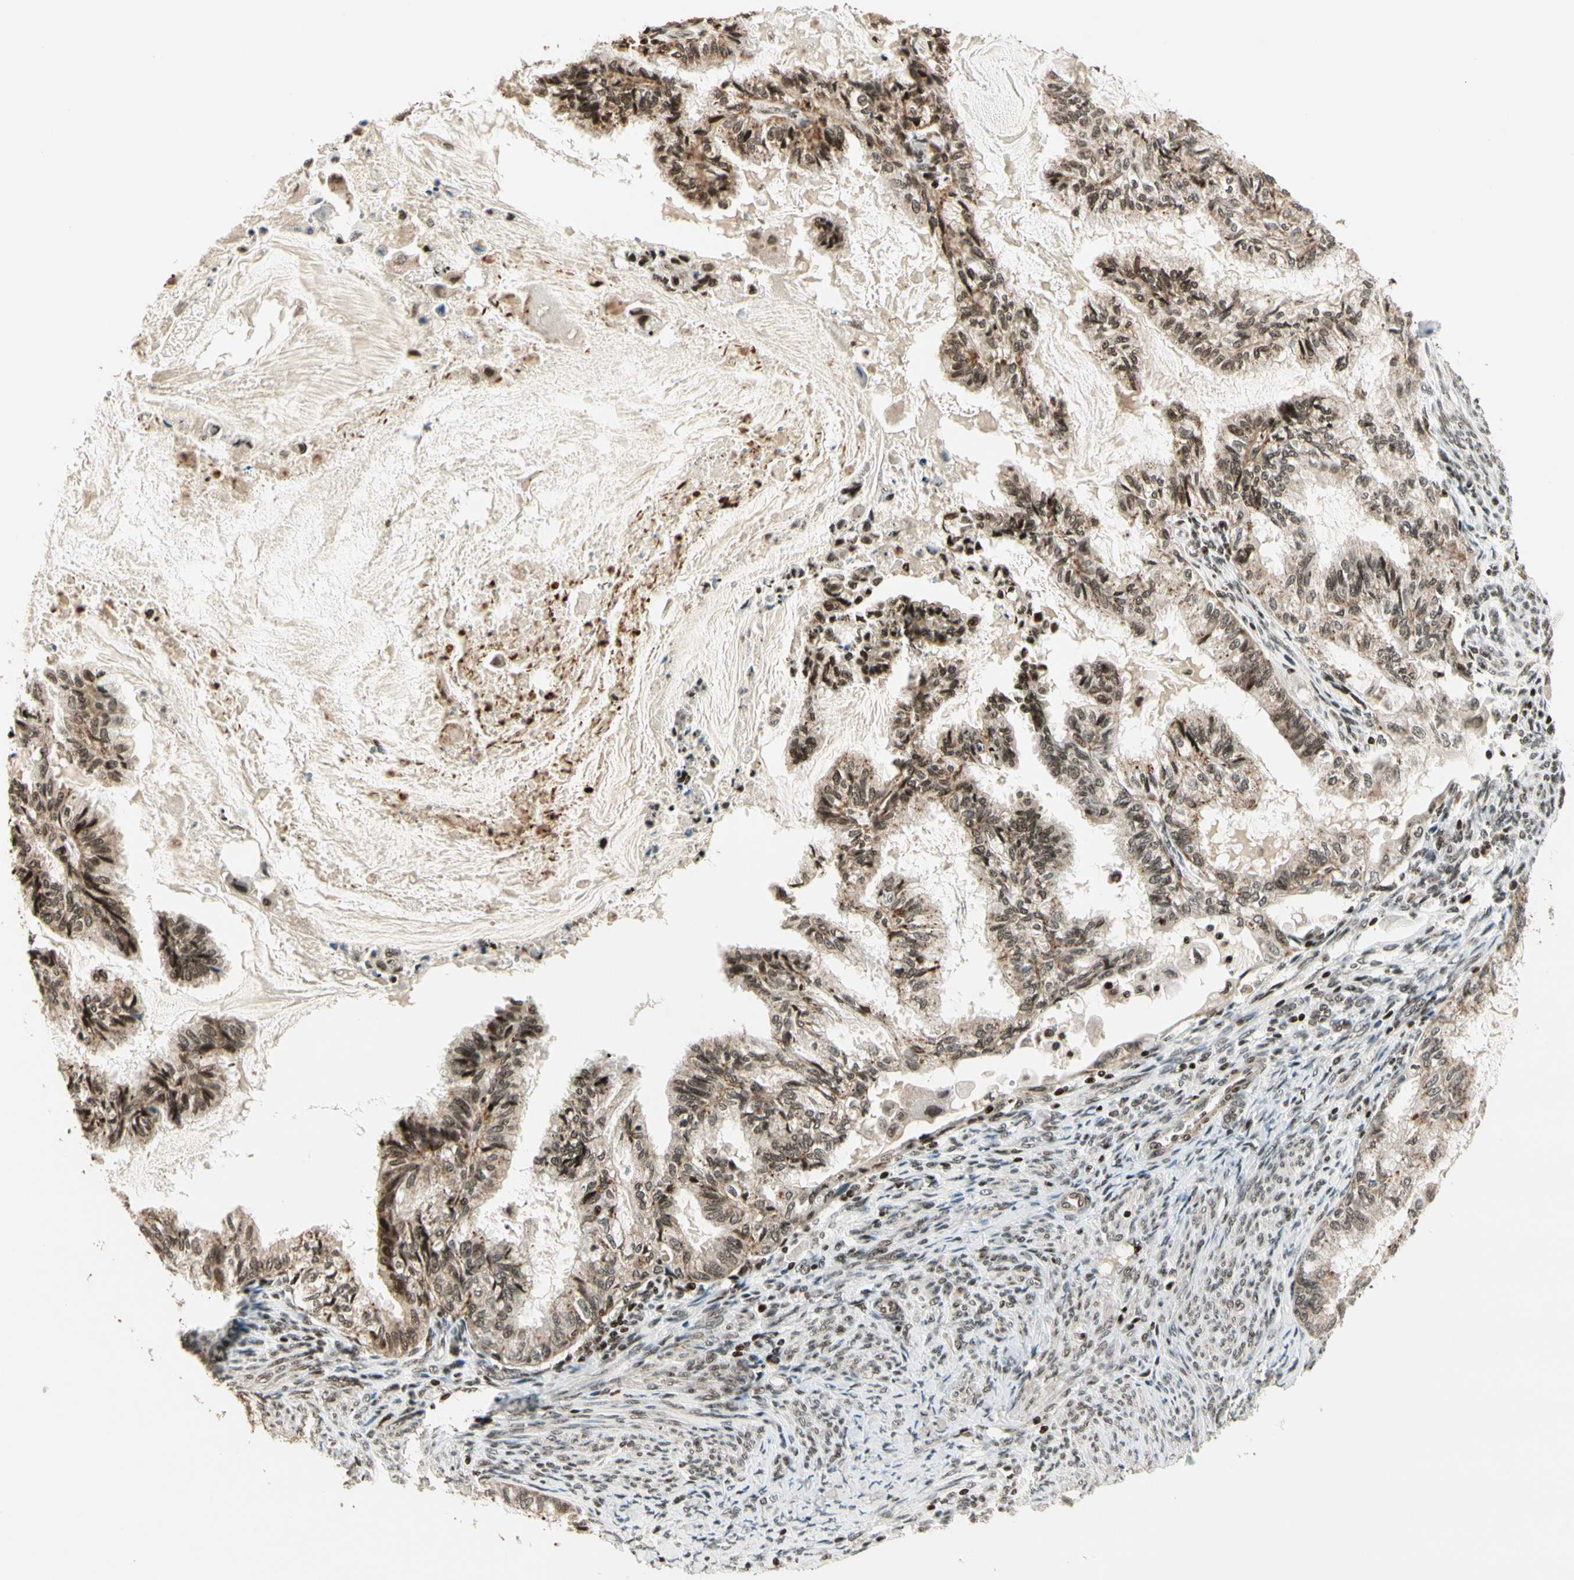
{"staining": {"intensity": "moderate", "quantity": ">75%", "location": "cytoplasmic/membranous,nuclear"}, "tissue": "cervical cancer", "cell_type": "Tumor cells", "image_type": "cancer", "snomed": [{"axis": "morphology", "description": "Normal tissue, NOS"}, {"axis": "morphology", "description": "Adenocarcinoma, NOS"}, {"axis": "topography", "description": "Cervix"}, {"axis": "topography", "description": "Endometrium"}], "caption": "Approximately >75% of tumor cells in adenocarcinoma (cervical) exhibit moderate cytoplasmic/membranous and nuclear protein expression as visualized by brown immunohistochemical staining.", "gene": "TSHZ3", "patient": {"sex": "female", "age": 86}}